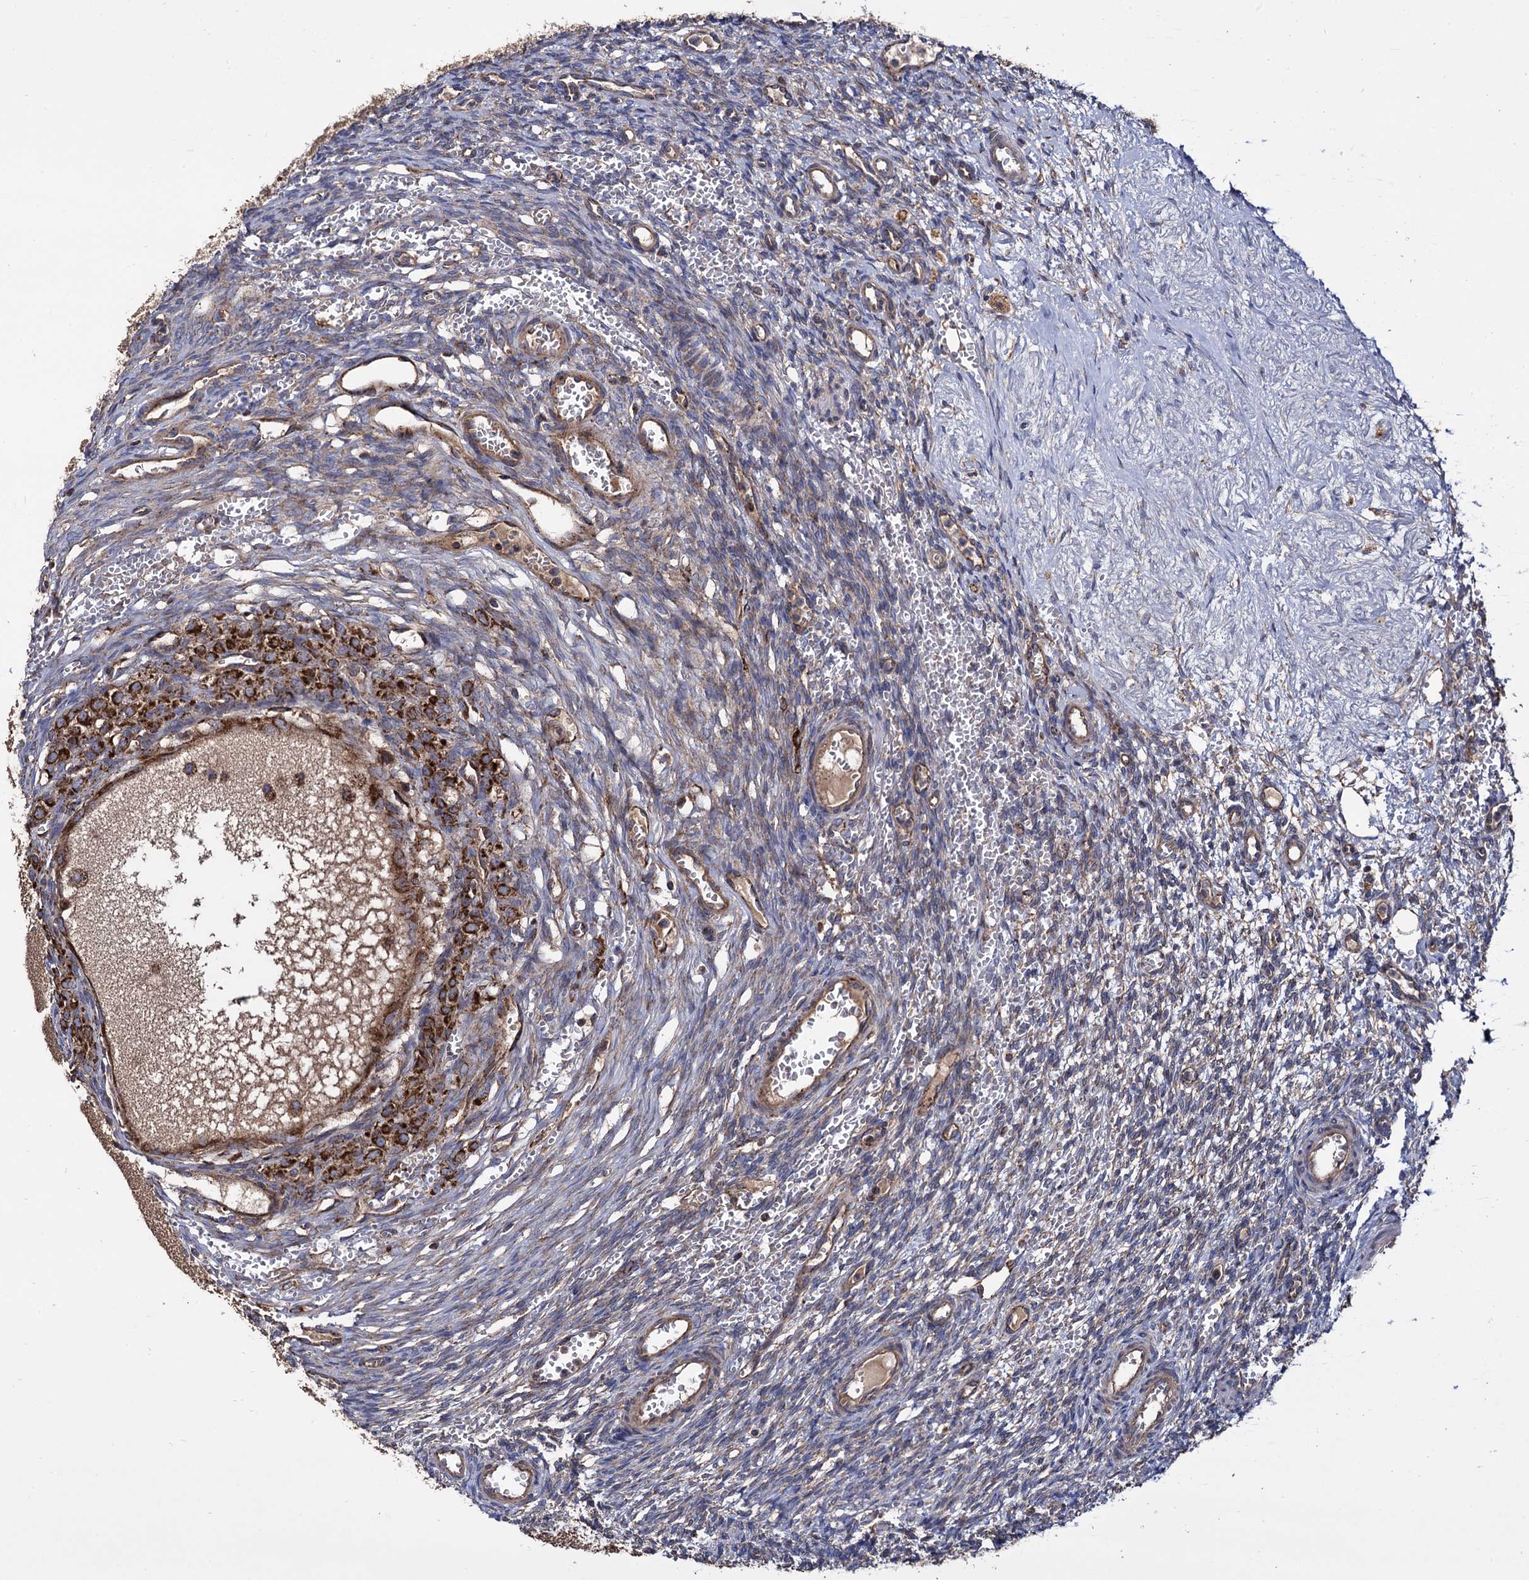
{"staining": {"intensity": "weak", "quantity": "<25%", "location": "cytoplasmic/membranous"}, "tissue": "ovary", "cell_type": "Ovarian stroma cells", "image_type": "normal", "snomed": [{"axis": "morphology", "description": "Normal tissue, NOS"}, {"axis": "topography", "description": "Ovary"}], "caption": "Histopathology image shows no significant protein positivity in ovarian stroma cells of unremarkable ovary.", "gene": "IQCH", "patient": {"sex": "female", "age": 39}}